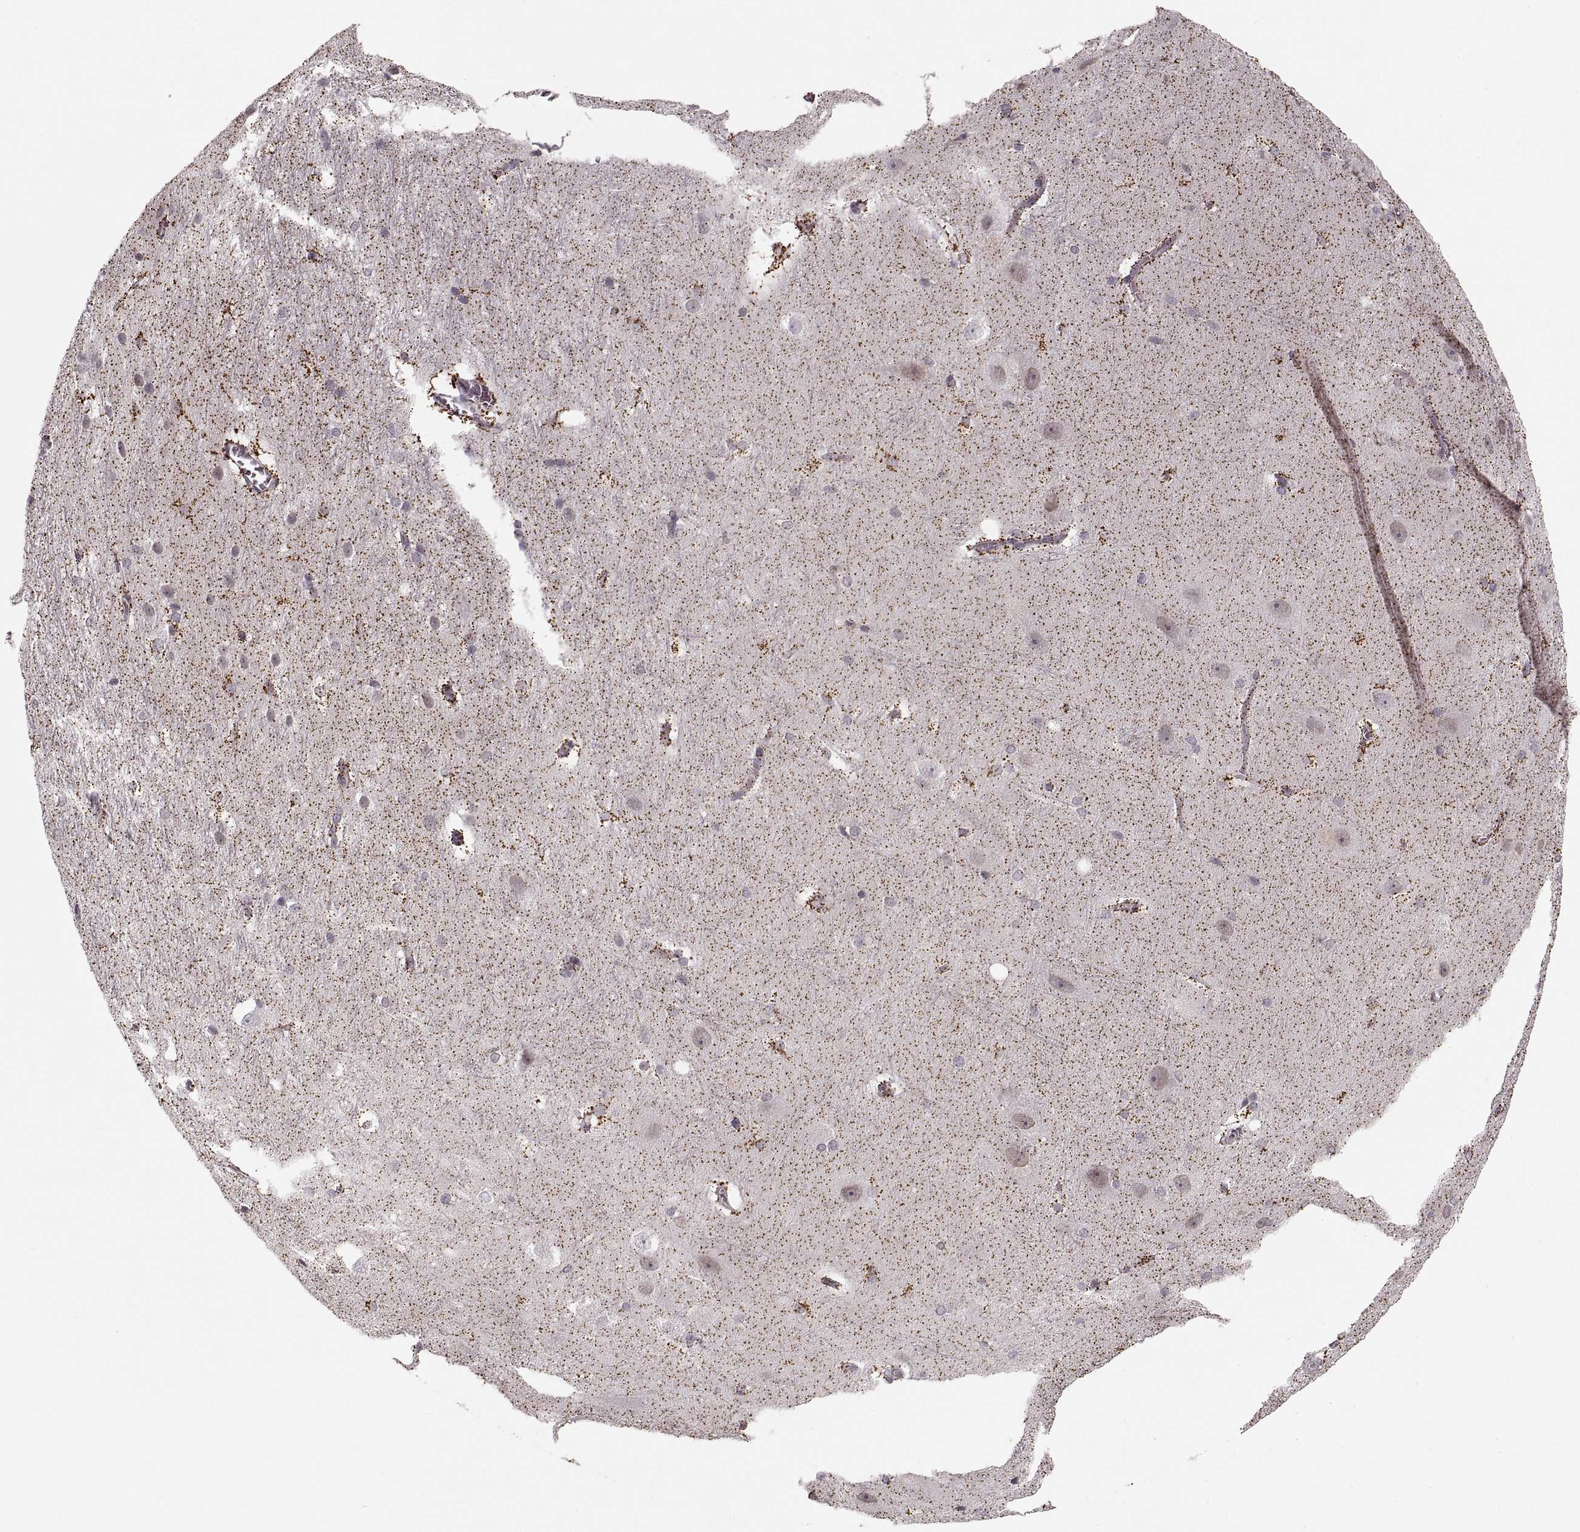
{"staining": {"intensity": "strong", "quantity": "<25%", "location": "cytoplasmic/membranous"}, "tissue": "hippocampus", "cell_type": "Glial cells", "image_type": "normal", "snomed": [{"axis": "morphology", "description": "Normal tissue, NOS"}, {"axis": "topography", "description": "Cerebral cortex"}, {"axis": "topography", "description": "Hippocampus"}], "caption": "A photomicrograph of hippocampus stained for a protein demonstrates strong cytoplasmic/membranous brown staining in glial cells. (IHC, brightfield microscopy, high magnification).", "gene": "ASIC3", "patient": {"sex": "female", "age": 19}}